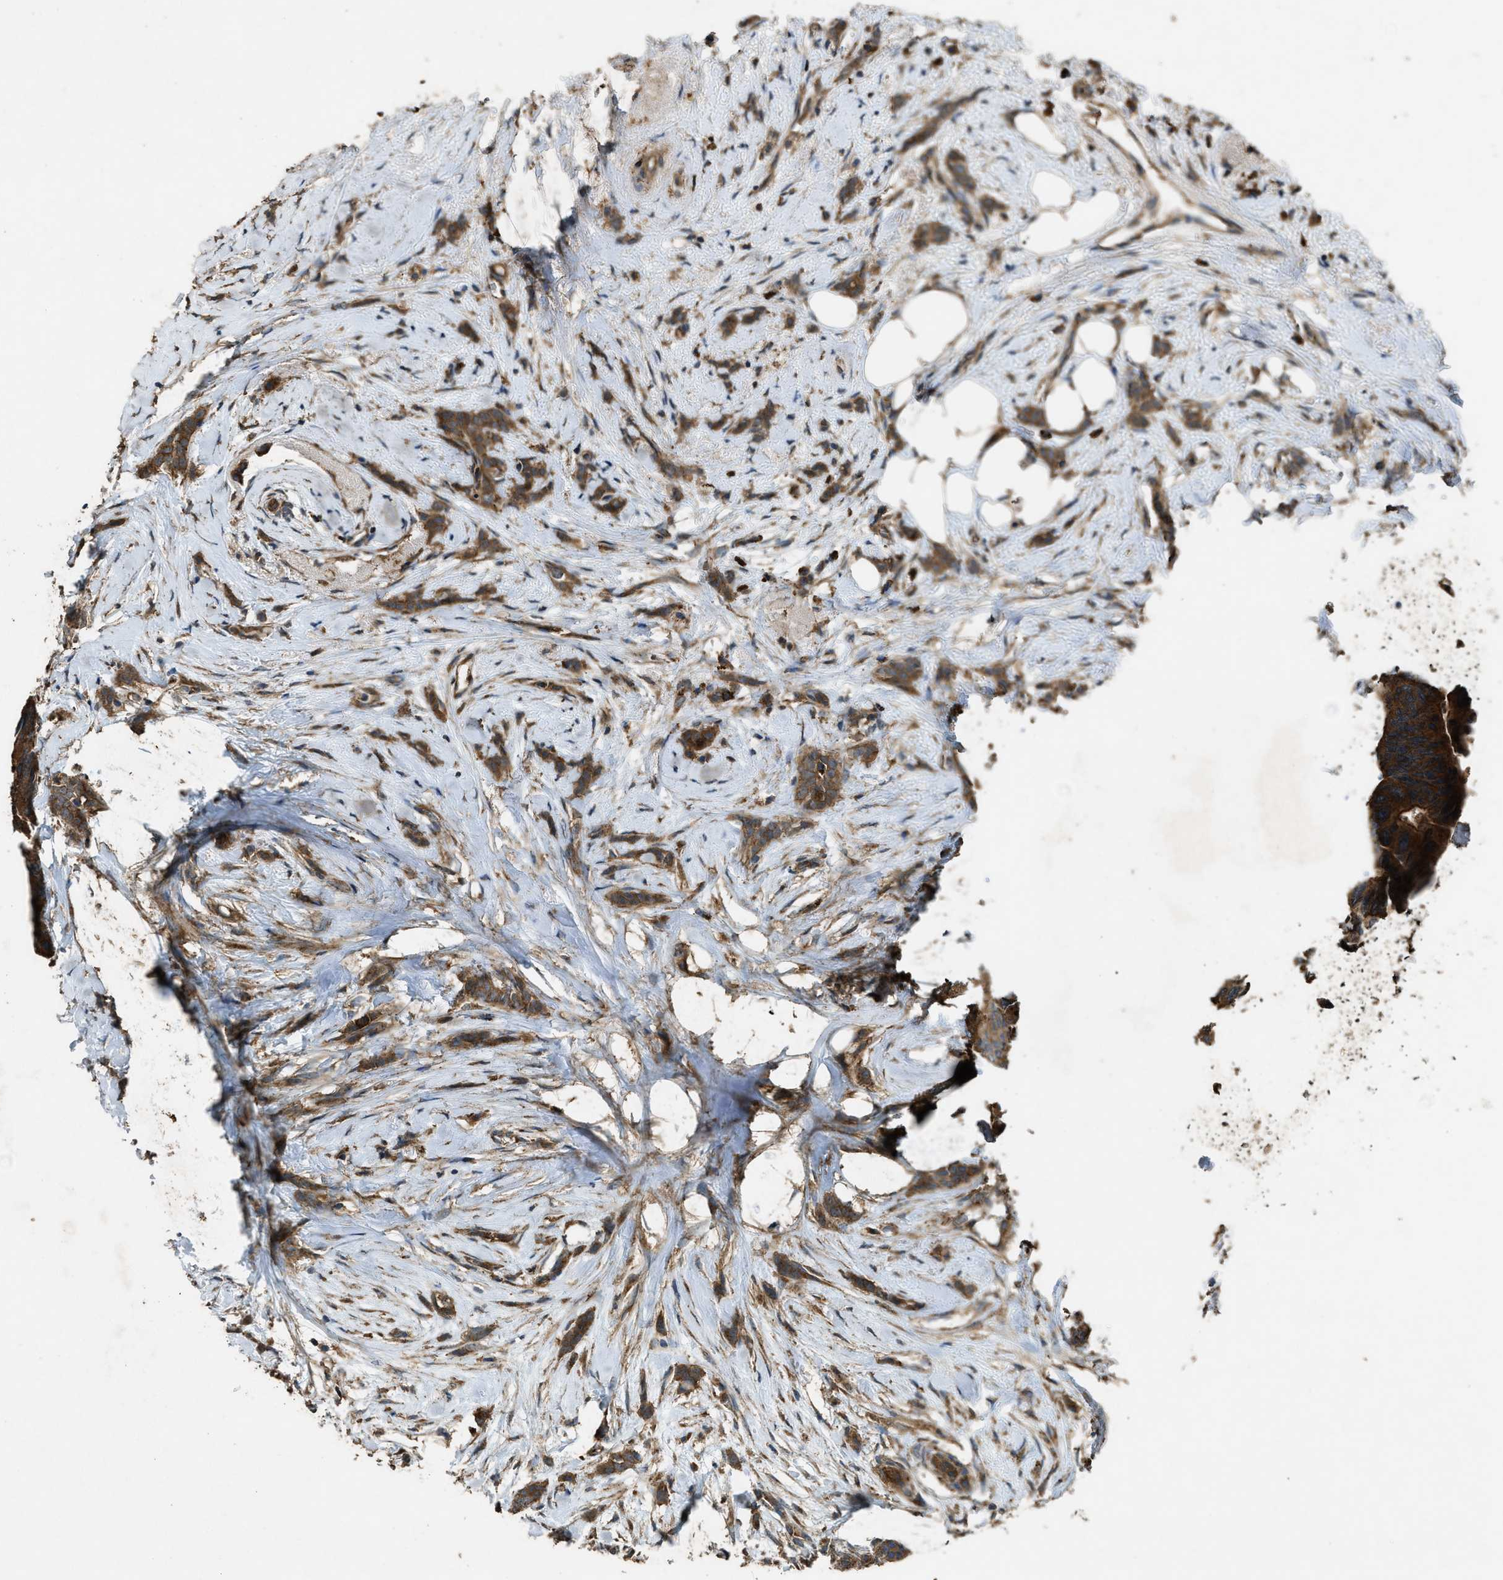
{"staining": {"intensity": "strong", "quantity": ">75%", "location": "cytoplasmic/membranous"}, "tissue": "breast cancer", "cell_type": "Tumor cells", "image_type": "cancer", "snomed": [{"axis": "morphology", "description": "Lobular carcinoma, in situ"}, {"axis": "morphology", "description": "Lobular carcinoma"}, {"axis": "topography", "description": "Breast"}], "caption": "Breast cancer (lobular carcinoma) stained with a brown dye exhibits strong cytoplasmic/membranous positive positivity in approximately >75% of tumor cells.", "gene": "MAP3K8", "patient": {"sex": "female", "age": 41}}